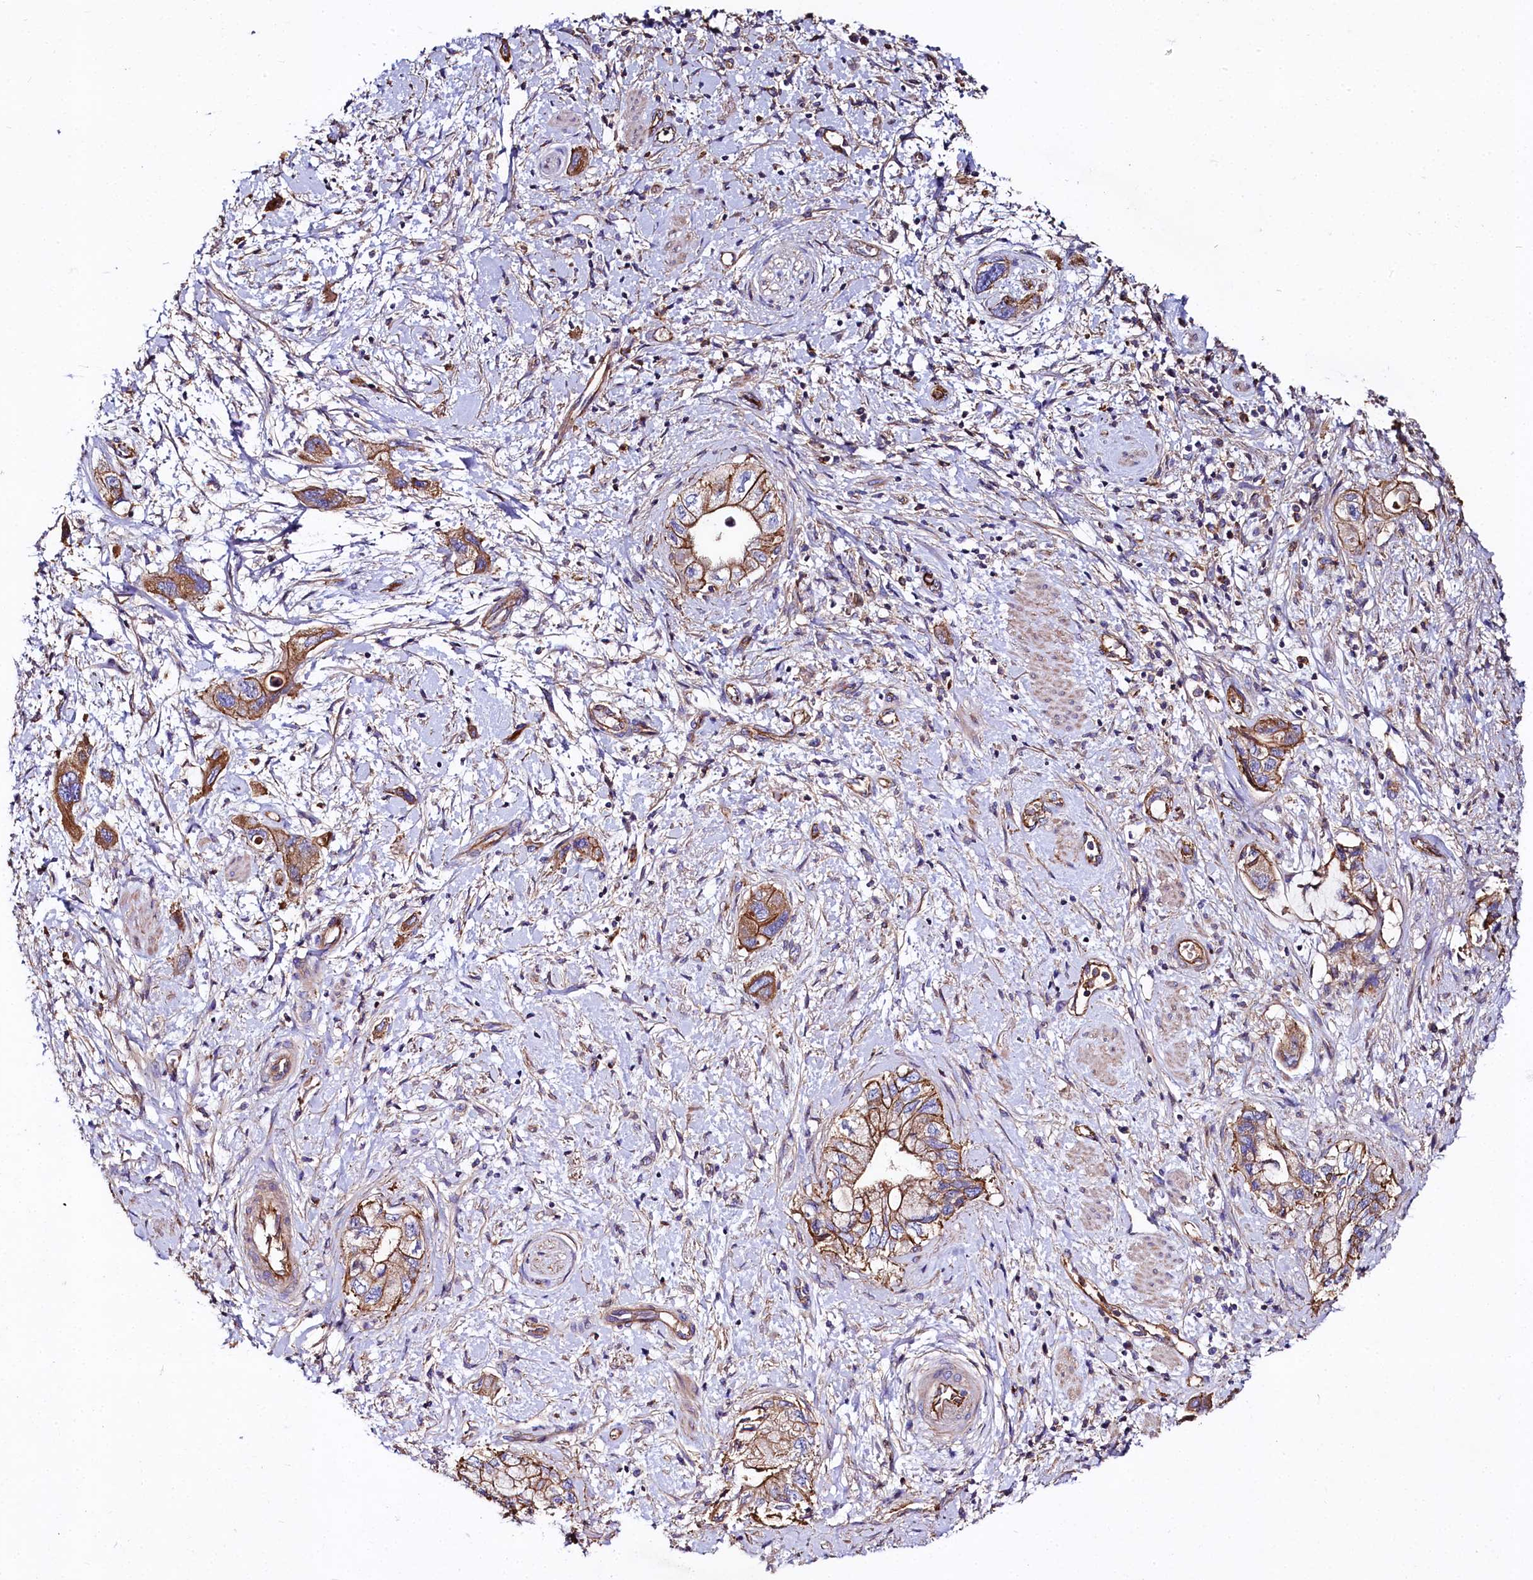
{"staining": {"intensity": "moderate", "quantity": ">75%", "location": "cytoplasmic/membranous"}, "tissue": "pancreatic cancer", "cell_type": "Tumor cells", "image_type": "cancer", "snomed": [{"axis": "morphology", "description": "Adenocarcinoma, NOS"}, {"axis": "topography", "description": "Pancreas"}], "caption": "Adenocarcinoma (pancreatic) stained with a protein marker shows moderate staining in tumor cells.", "gene": "FCHSD2", "patient": {"sex": "female", "age": 73}}